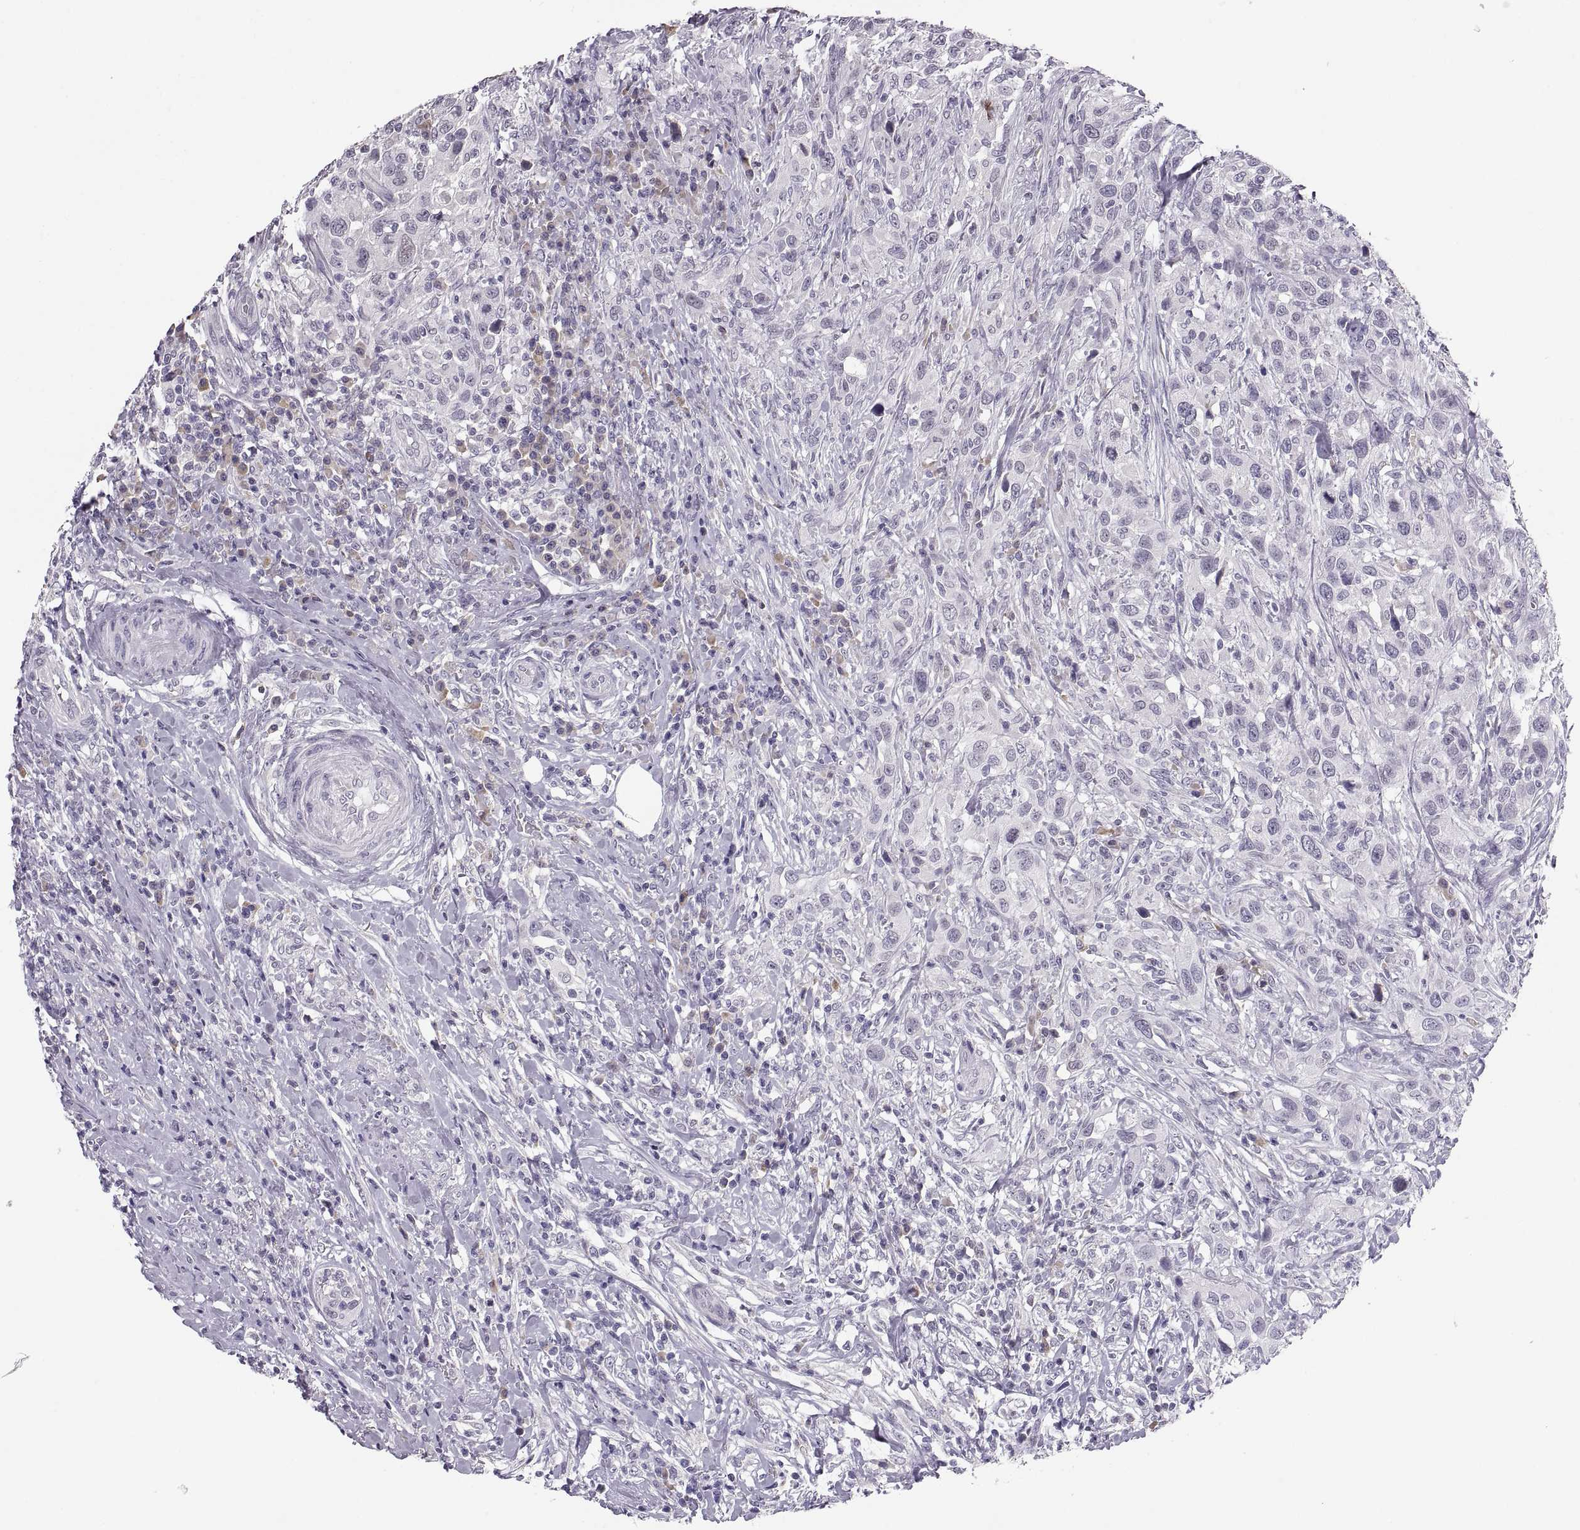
{"staining": {"intensity": "negative", "quantity": "none", "location": "none"}, "tissue": "urothelial cancer", "cell_type": "Tumor cells", "image_type": "cancer", "snomed": [{"axis": "morphology", "description": "Urothelial carcinoma, NOS"}, {"axis": "morphology", "description": "Urothelial carcinoma, High grade"}, {"axis": "topography", "description": "Urinary bladder"}], "caption": "Immunohistochemistry image of transitional cell carcinoma stained for a protein (brown), which reveals no staining in tumor cells.", "gene": "MAGEB18", "patient": {"sex": "female", "age": 64}}